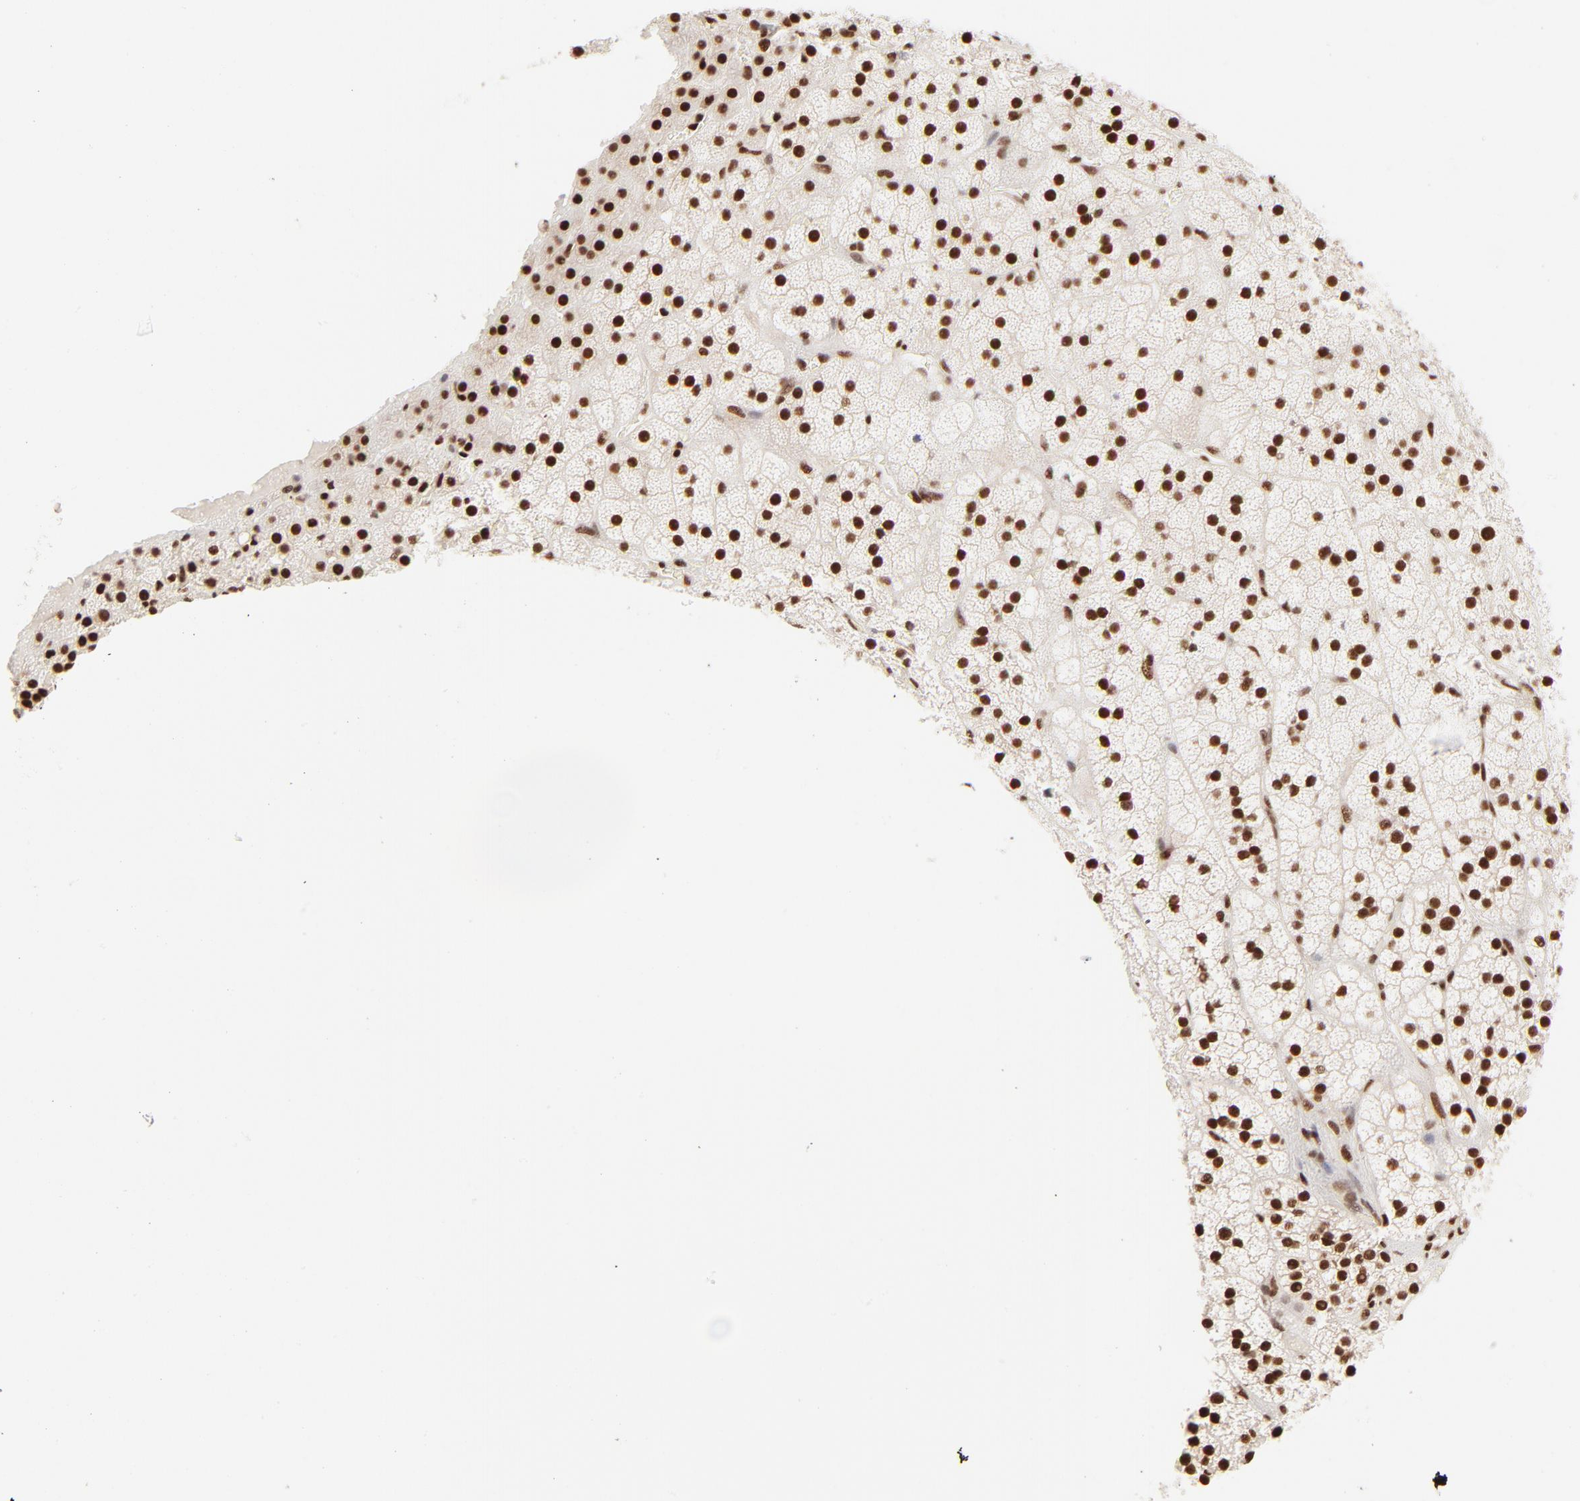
{"staining": {"intensity": "strong", "quantity": ">75%", "location": "nuclear"}, "tissue": "adrenal gland", "cell_type": "Glandular cells", "image_type": "normal", "snomed": [{"axis": "morphology", "description": "Normal tissue, NOS"}, {"axis": "topography", "description": "Adrenal gland"}], "caption": "A high amount of strong nuclear staining is appreciated in approximately >75% of glandular cells in benign adrenal gland.", "gene": "TARDBP", "patient": {"sex": "male", "age": 35}}